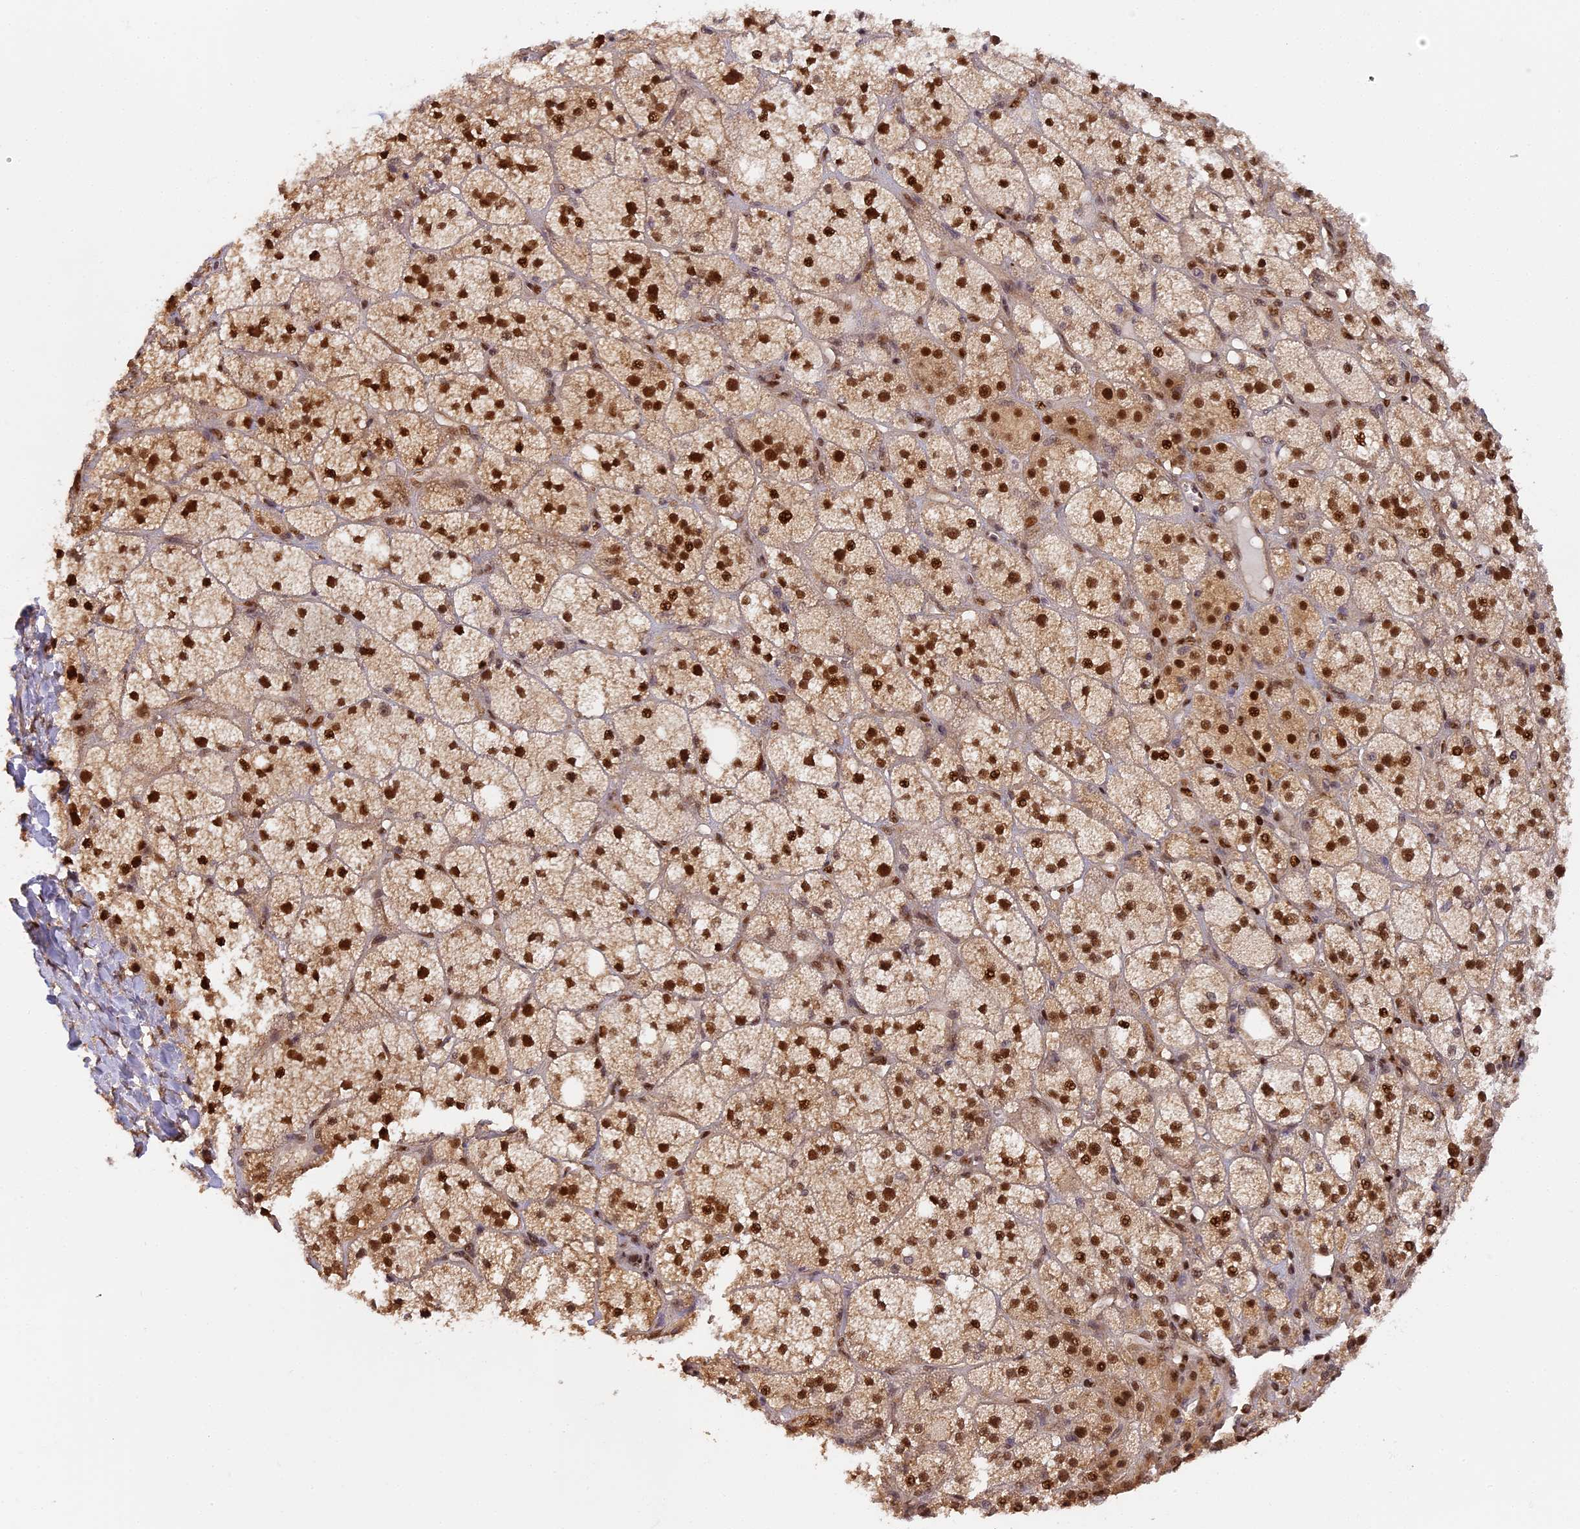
{"staining": {"intensity": "strong", "quantity": ">75%", "location": "cytoplasmic/membranous,nuclear"}, "tissue": "adrenal gland", "cell_type": "Glandular cells", "image_type": "normal", "snomed": [{"axis": "morphology", "description": "Normal tissue, NOS"}, {"axis": "topography", "description": "Adrenal gland"}], "caption": "High-magnification brightfield microscopy of unremarkable adrenal gland stained with DAB (3,3'-diaminobenzidine) (brown) and counterstained with hematoxylin (blue). glandular cells exhibit strong cytoplasmic/membranous,nuclear expression is present in approximately>75% of cells.", "gene": "MYBL2", "patient": {"sex": "male", "age": 61}}